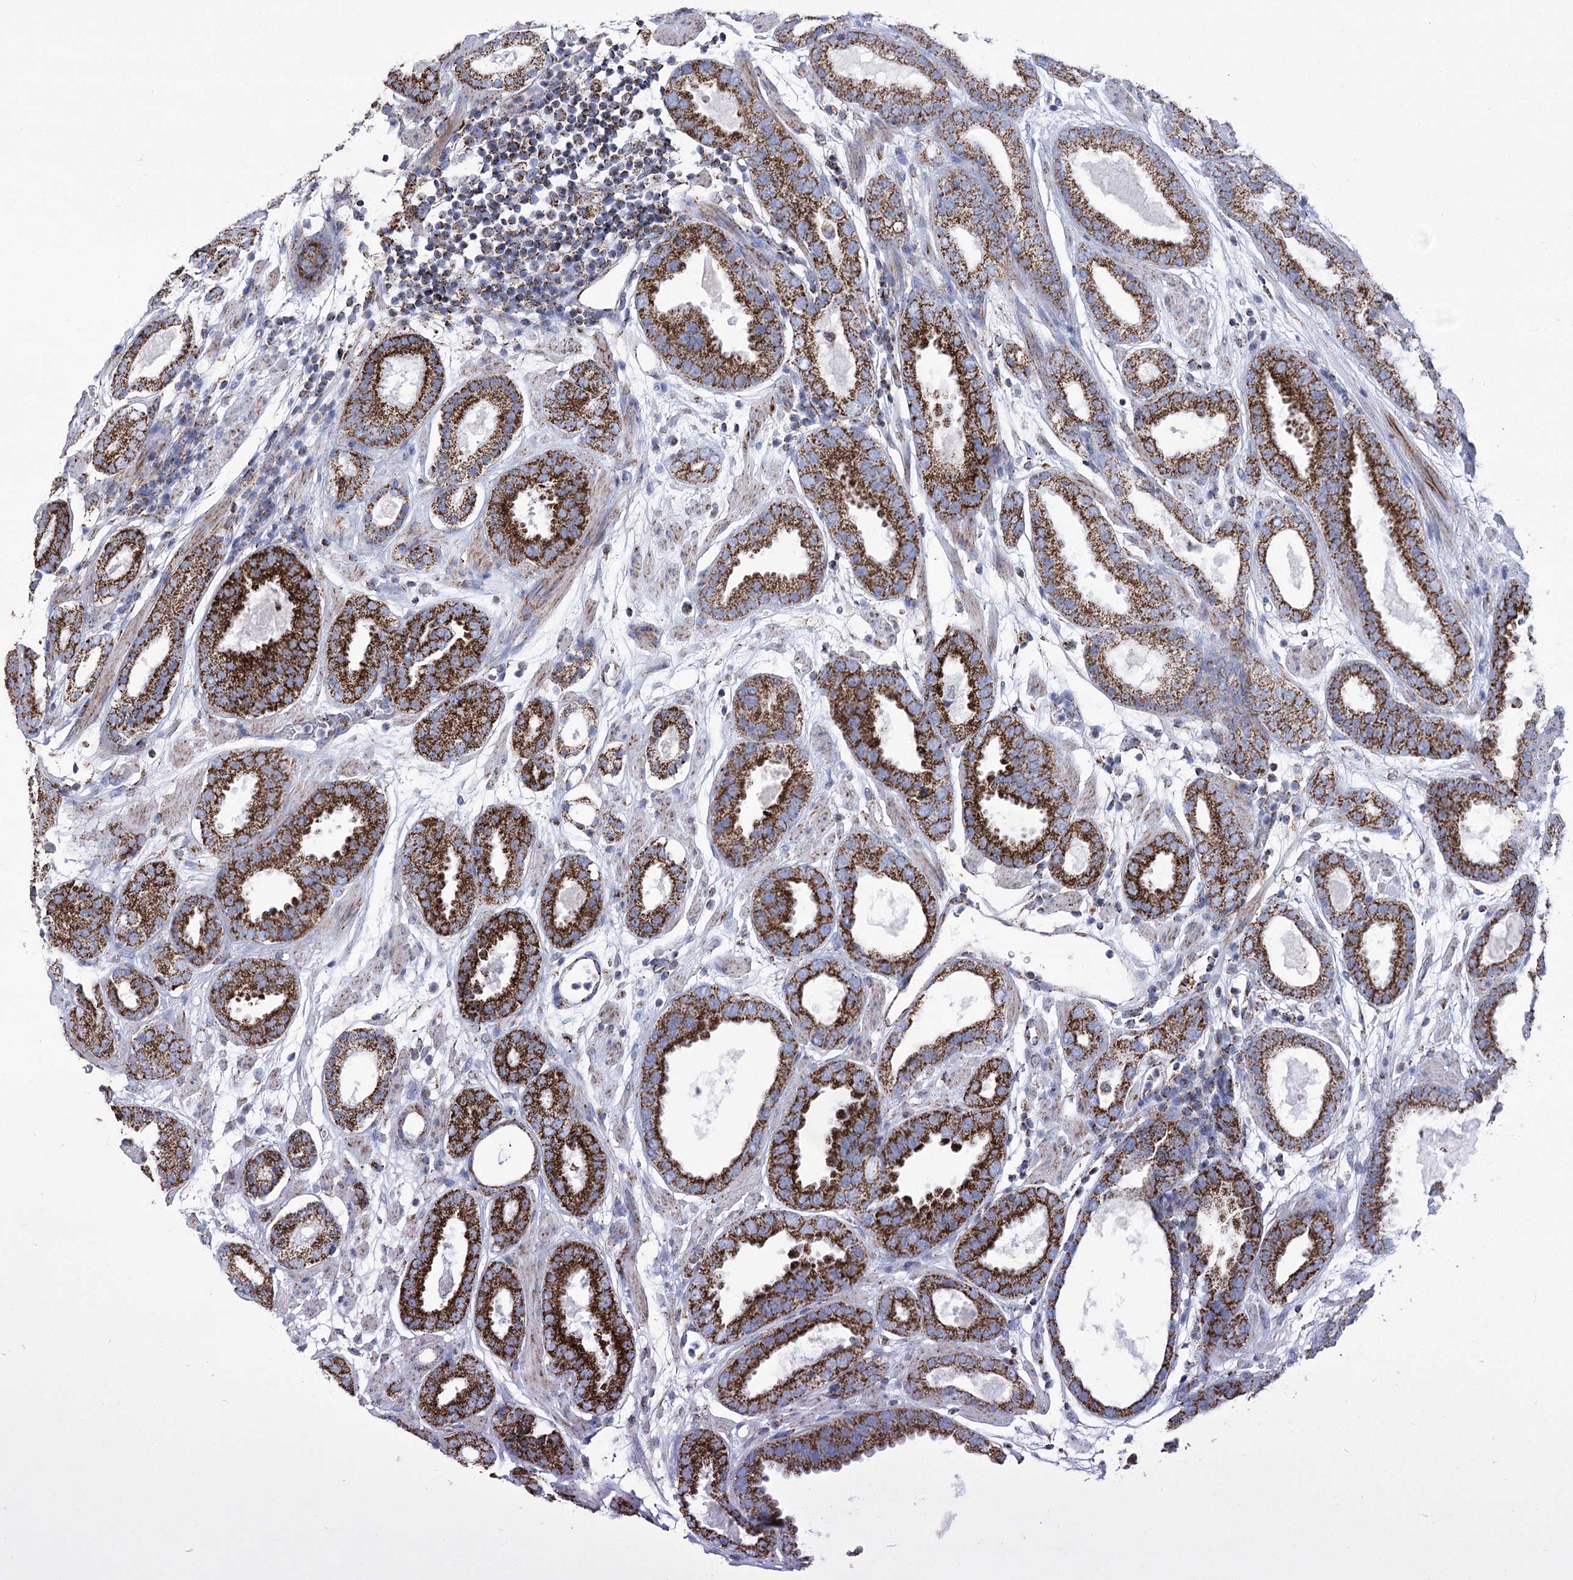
{"staining": {"intensity": "strong", "quantity": ">75%", "location": "cytoplasmic/membranous"}, "tissue": "prostate cancer", "cell_type": "Tumor cells", "image_type": "cancer", "snomed": [{"axis": "morphology", "description": "Adenocarcinoma, Low grade"}, {"axis": "topography", "description": "Prostate"}], "caption": "Adenocarcinoma (low-grade) (prostate) stained with immunohistochemistry (IHC) demonstrates strong cytoplasmic/membranous staining in about >75% of tumor cells.", "gene": "PDHB", "patient": {"sex": "male", "age": 69}}